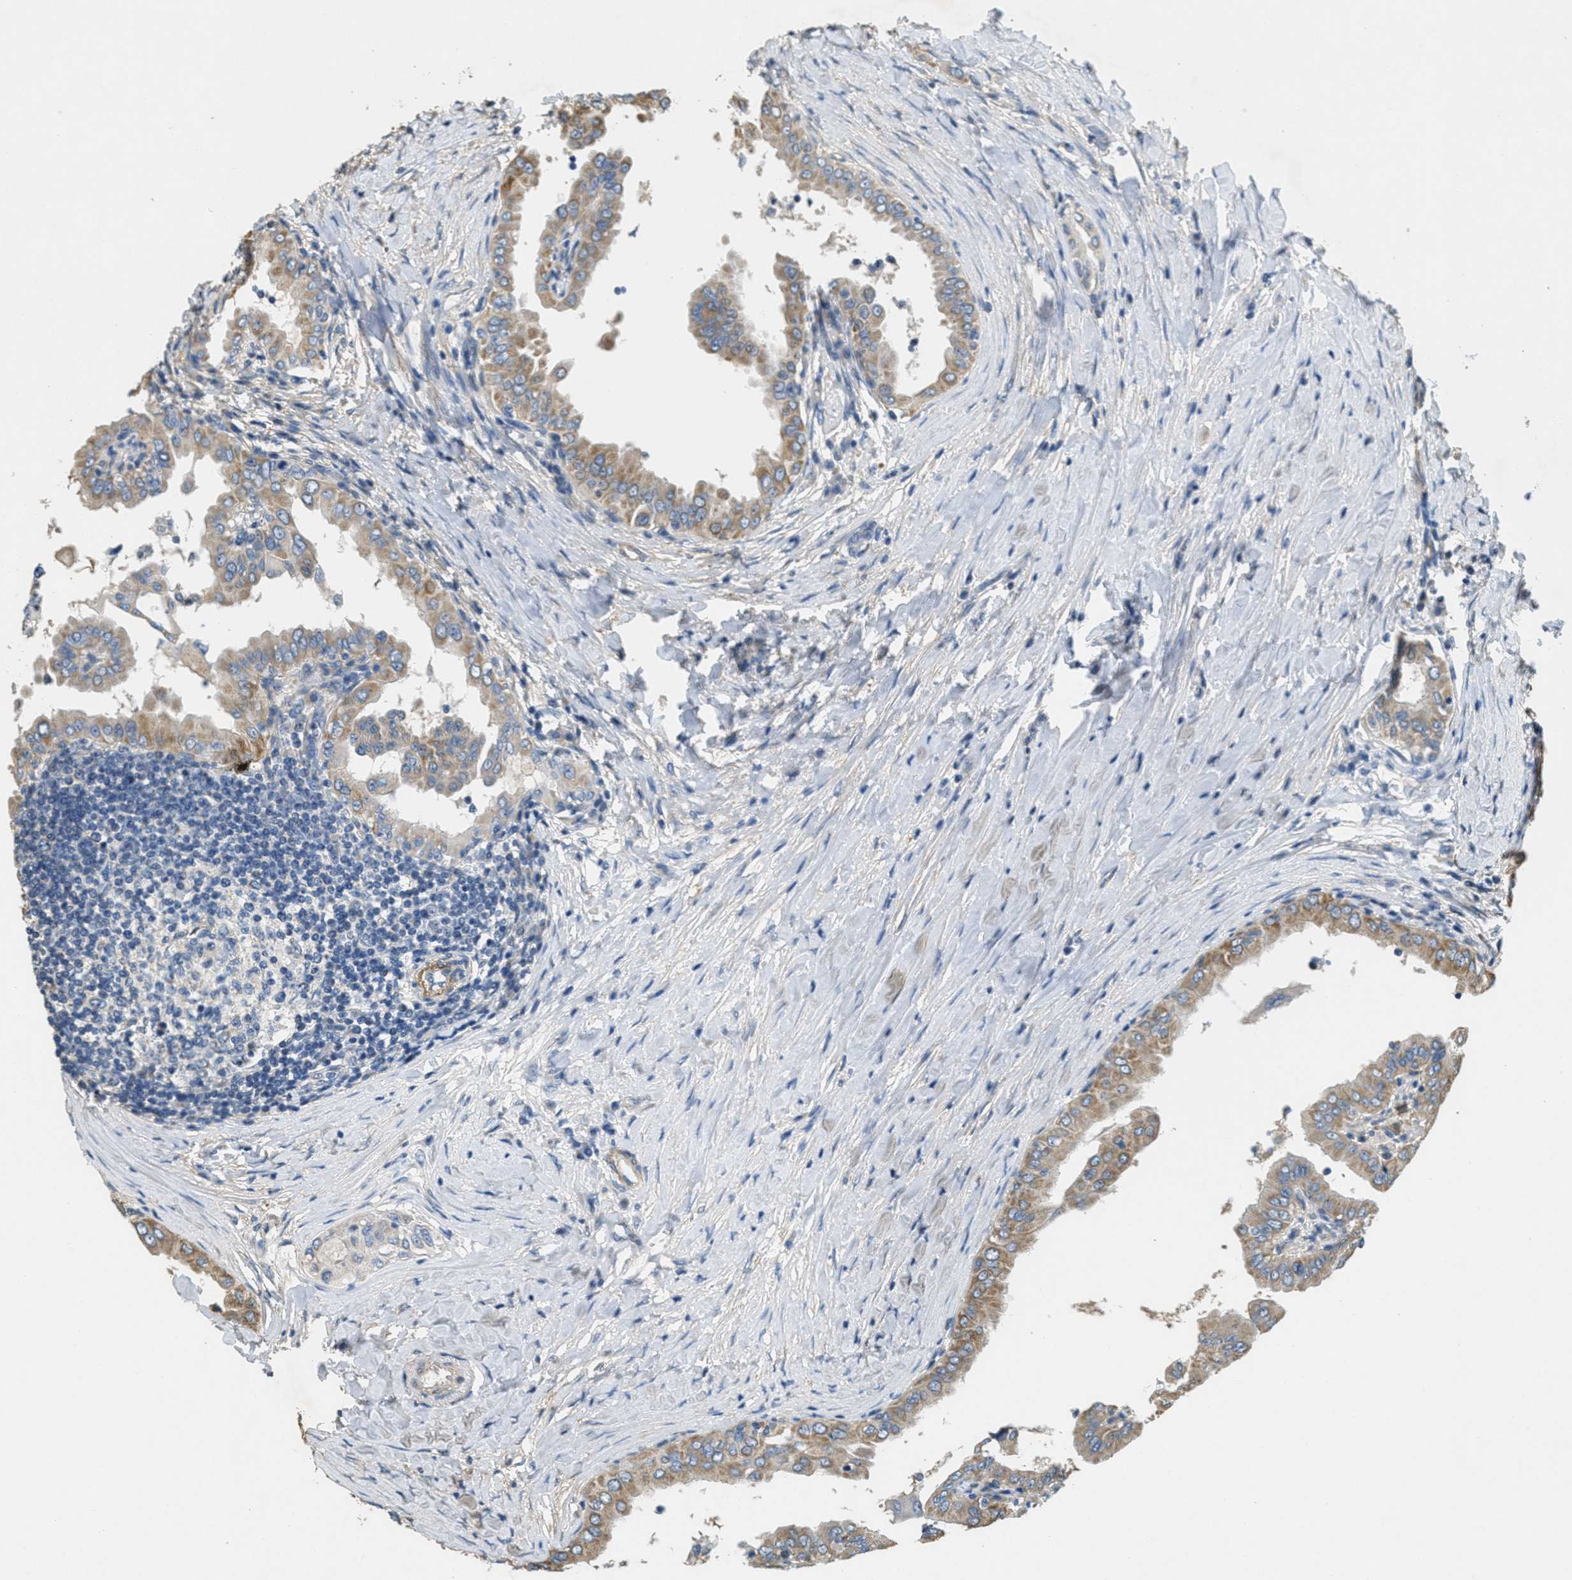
{"staining": {"intensity": "weak", "quantity": "25%-75%", "location": "cytoplasmic/membranous"}, "tissue": "thyroid cancer", "cell_type": "Tumor cells", "image_type": "cancer", "snomed": [{"axis": "morphology", "description": "Papillary adenocarcinoma, NOS"}, {"axis": "topography", "description": "Thyroid gland"}], "caption": "High-magnification brightfield microscopy of thyroid papillary adenocarcinoma stained with DAB (brown) and counterstained with hematoxylin (blue). tumor cells exhibit weak cytoplasmic/membranous expression is appreciated in about25%-75% of cells.", "gene": "TOMM70", "patient": {"sex": "male", "age": 33}}